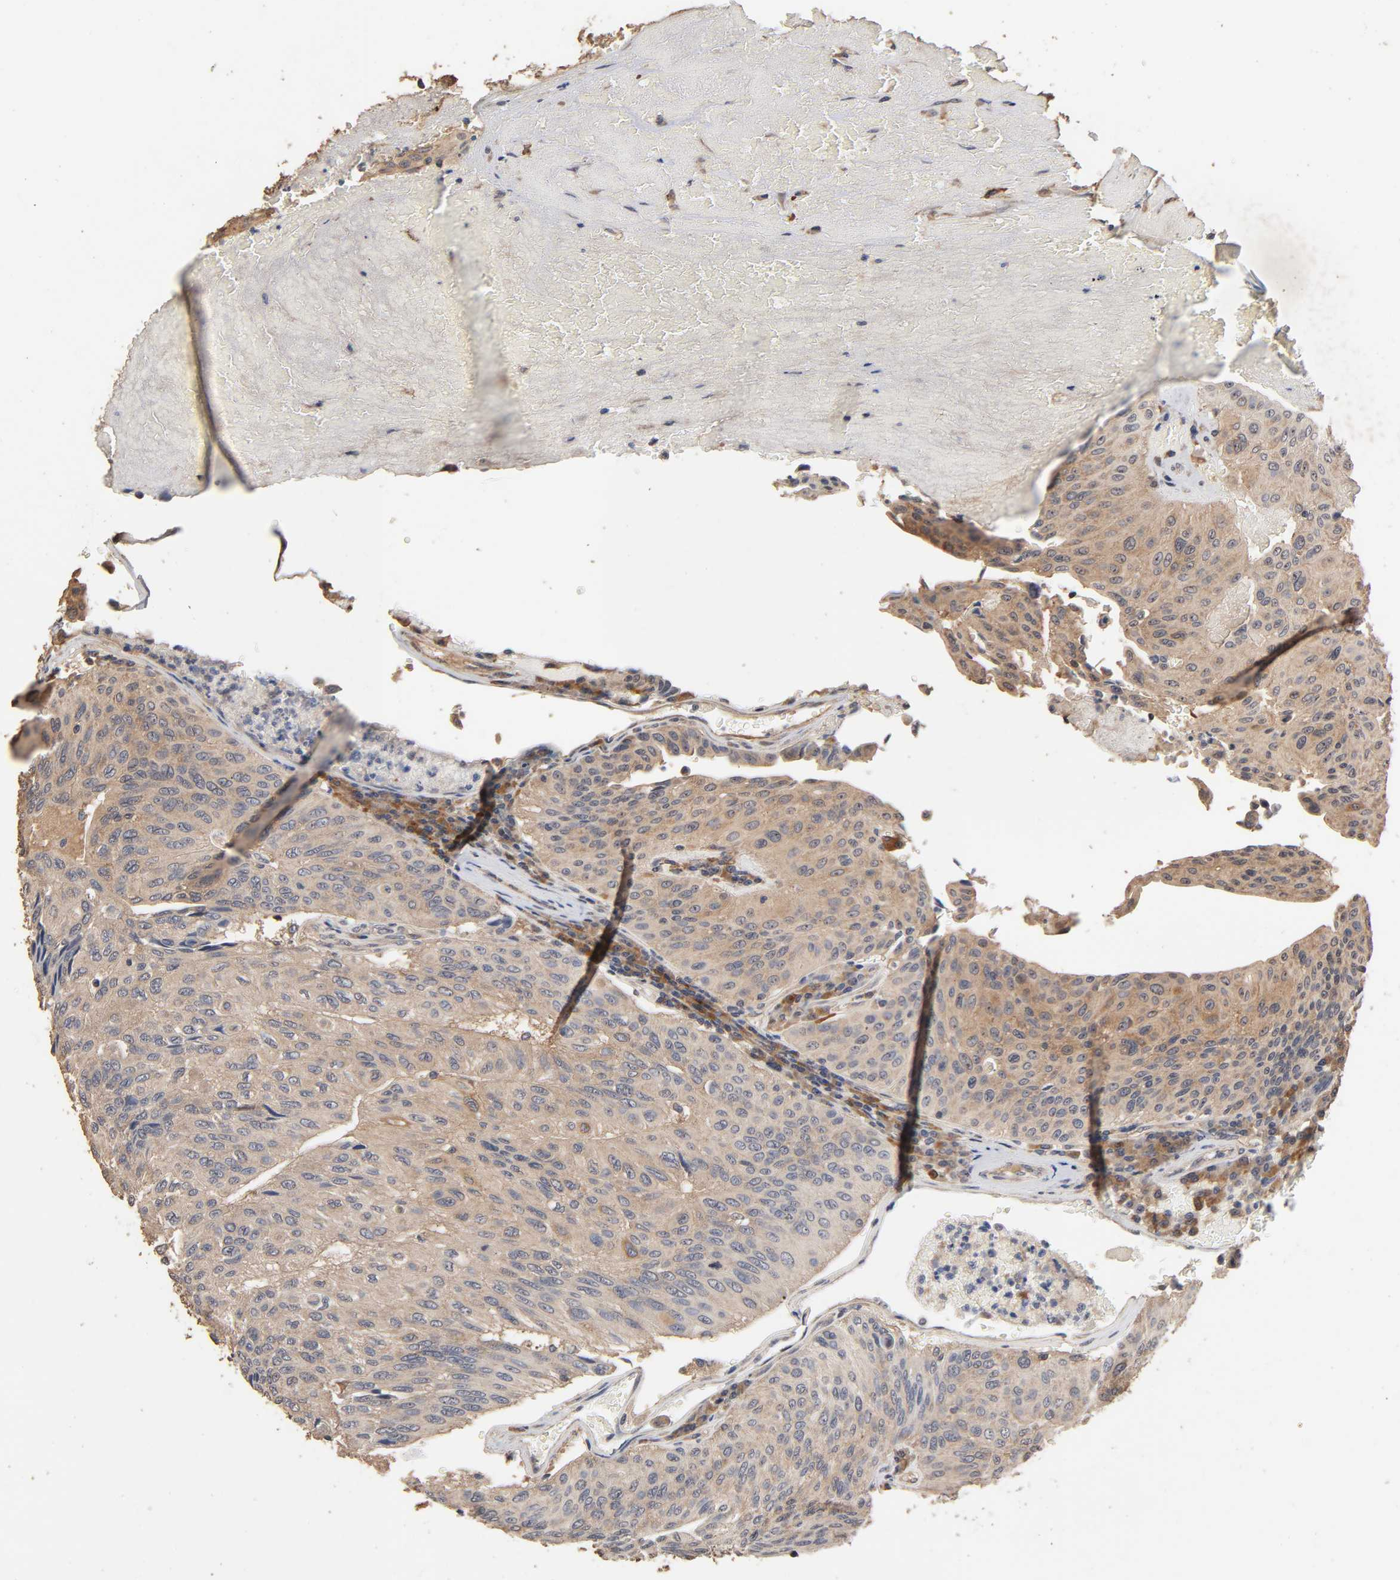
{"staining": {"intensity": "moderate", "quantity": ">75%", "location": "cytoplasmic/membranous"}, "tissue": "urothelial cancer", "cell_type": "Tumor cells", "image_type": "cancer", "snomed": [{"axis": "morphology", "description": "Urothelial carcinoma, High grade"}, {"axis": "topography", "description": "Urinary bladder"}], "caption": "The photomicrograph demonstrates staining of urothelial cancer, revealing moderate cytoplasmic/membranous protein positivity (brown color) within tumor cells. The staining is performed using DAB (3,3'-diaminobenzidine) brown chromogen to label protein expression. The nuclei are counter-stained blue using hematoxylin.", "gene": "ARHGEF7", "patient": {"sex": "male", "age": 66}}